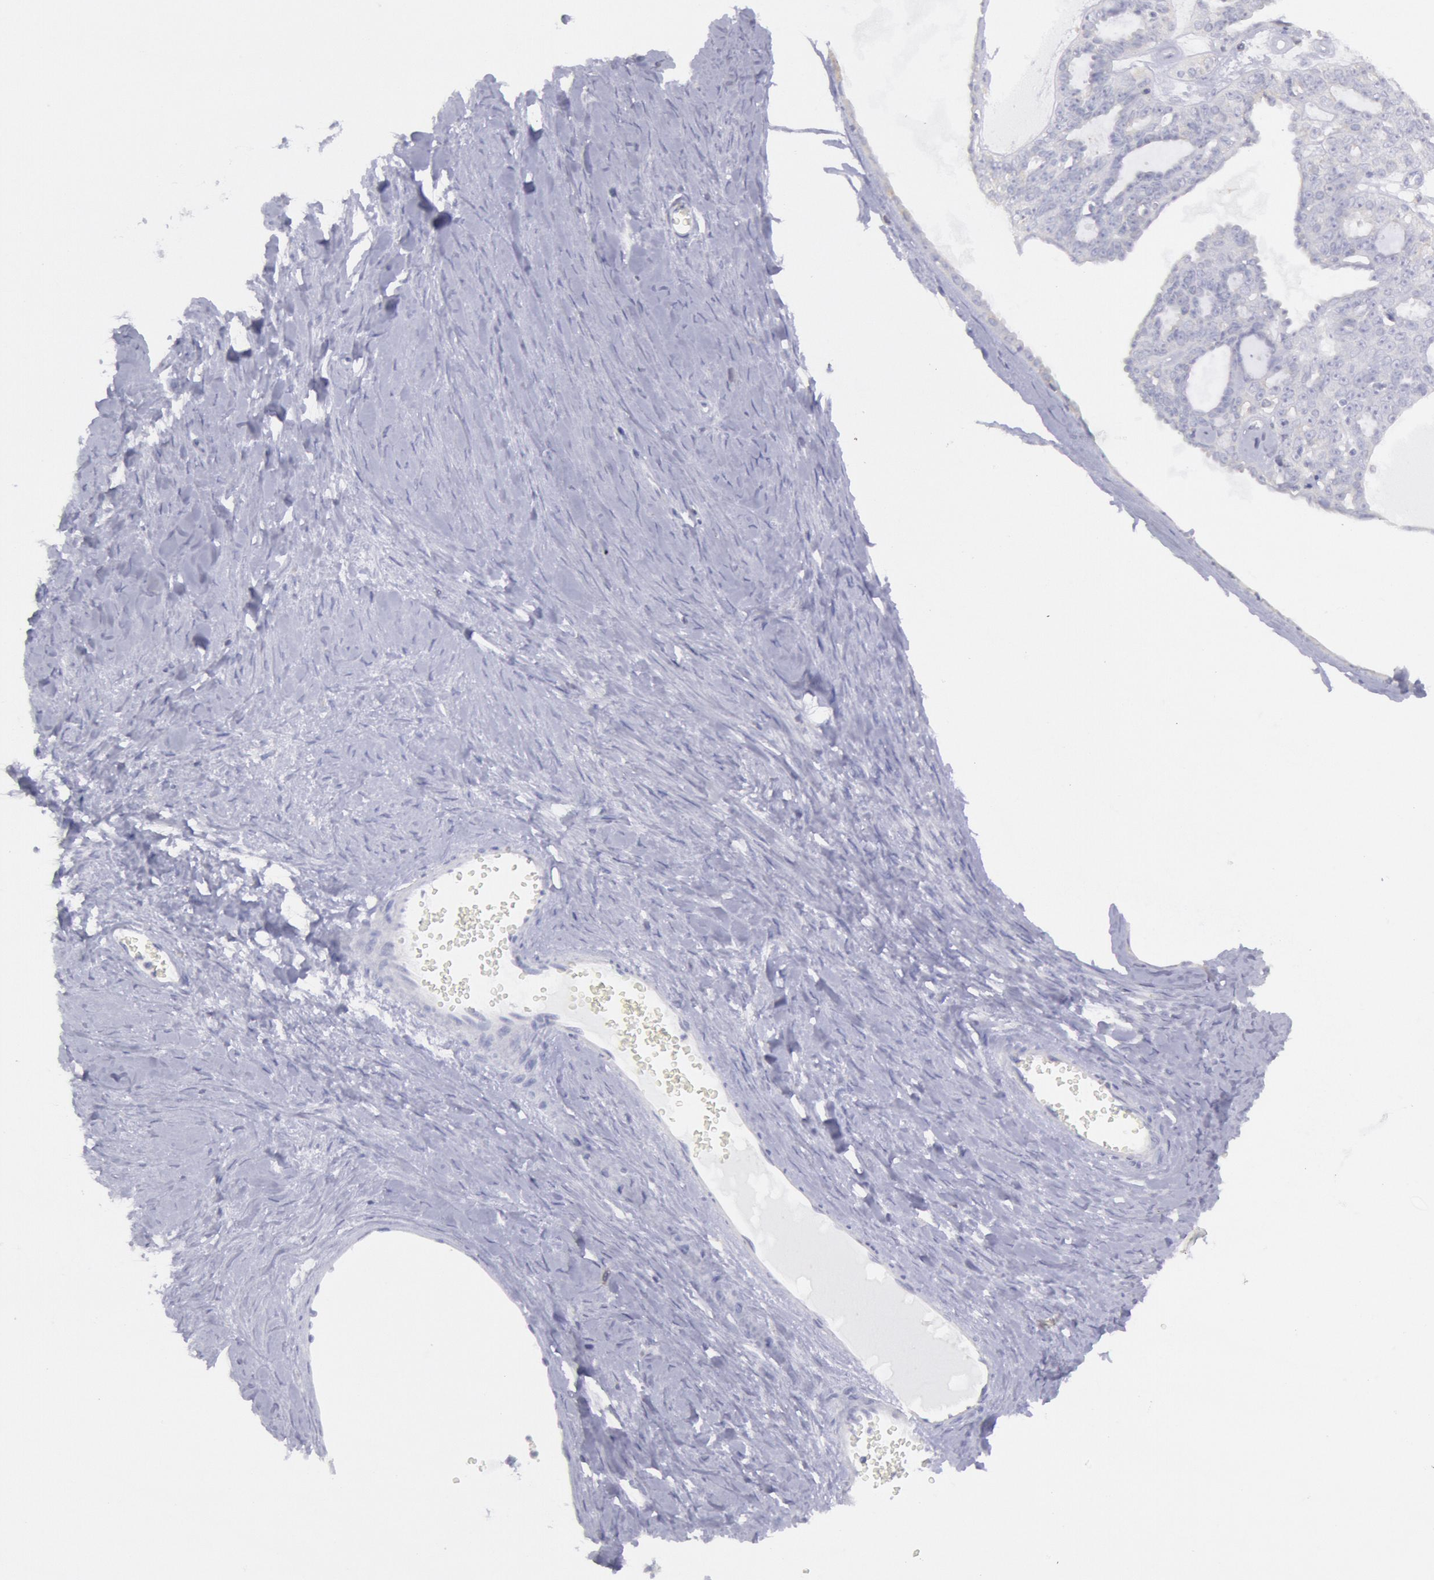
{"staining": {"intensity": "negative", "quantity": "none", "location": "none"}, "tissue": "ovarian cancer", "cell_type": "Tumor cells", "image_type": "cancer", "snomed": [{"axis": "morphology", "description": "Cystadenocarcinoma, serous, NOS"}, {"axis": "topography", "description": "Ovary"}], "caption": "An IHC photomicrograph of serous cystadenocarcinoma (ovarian) is shown. There is no staining in tumor cells of serous cystadenocarcinoma (ovarian). (DAB immunohistochemistry with hematoxylin counter stain).", "gene": "MYH7", "patient": {"sex": "female", "age": 71}}